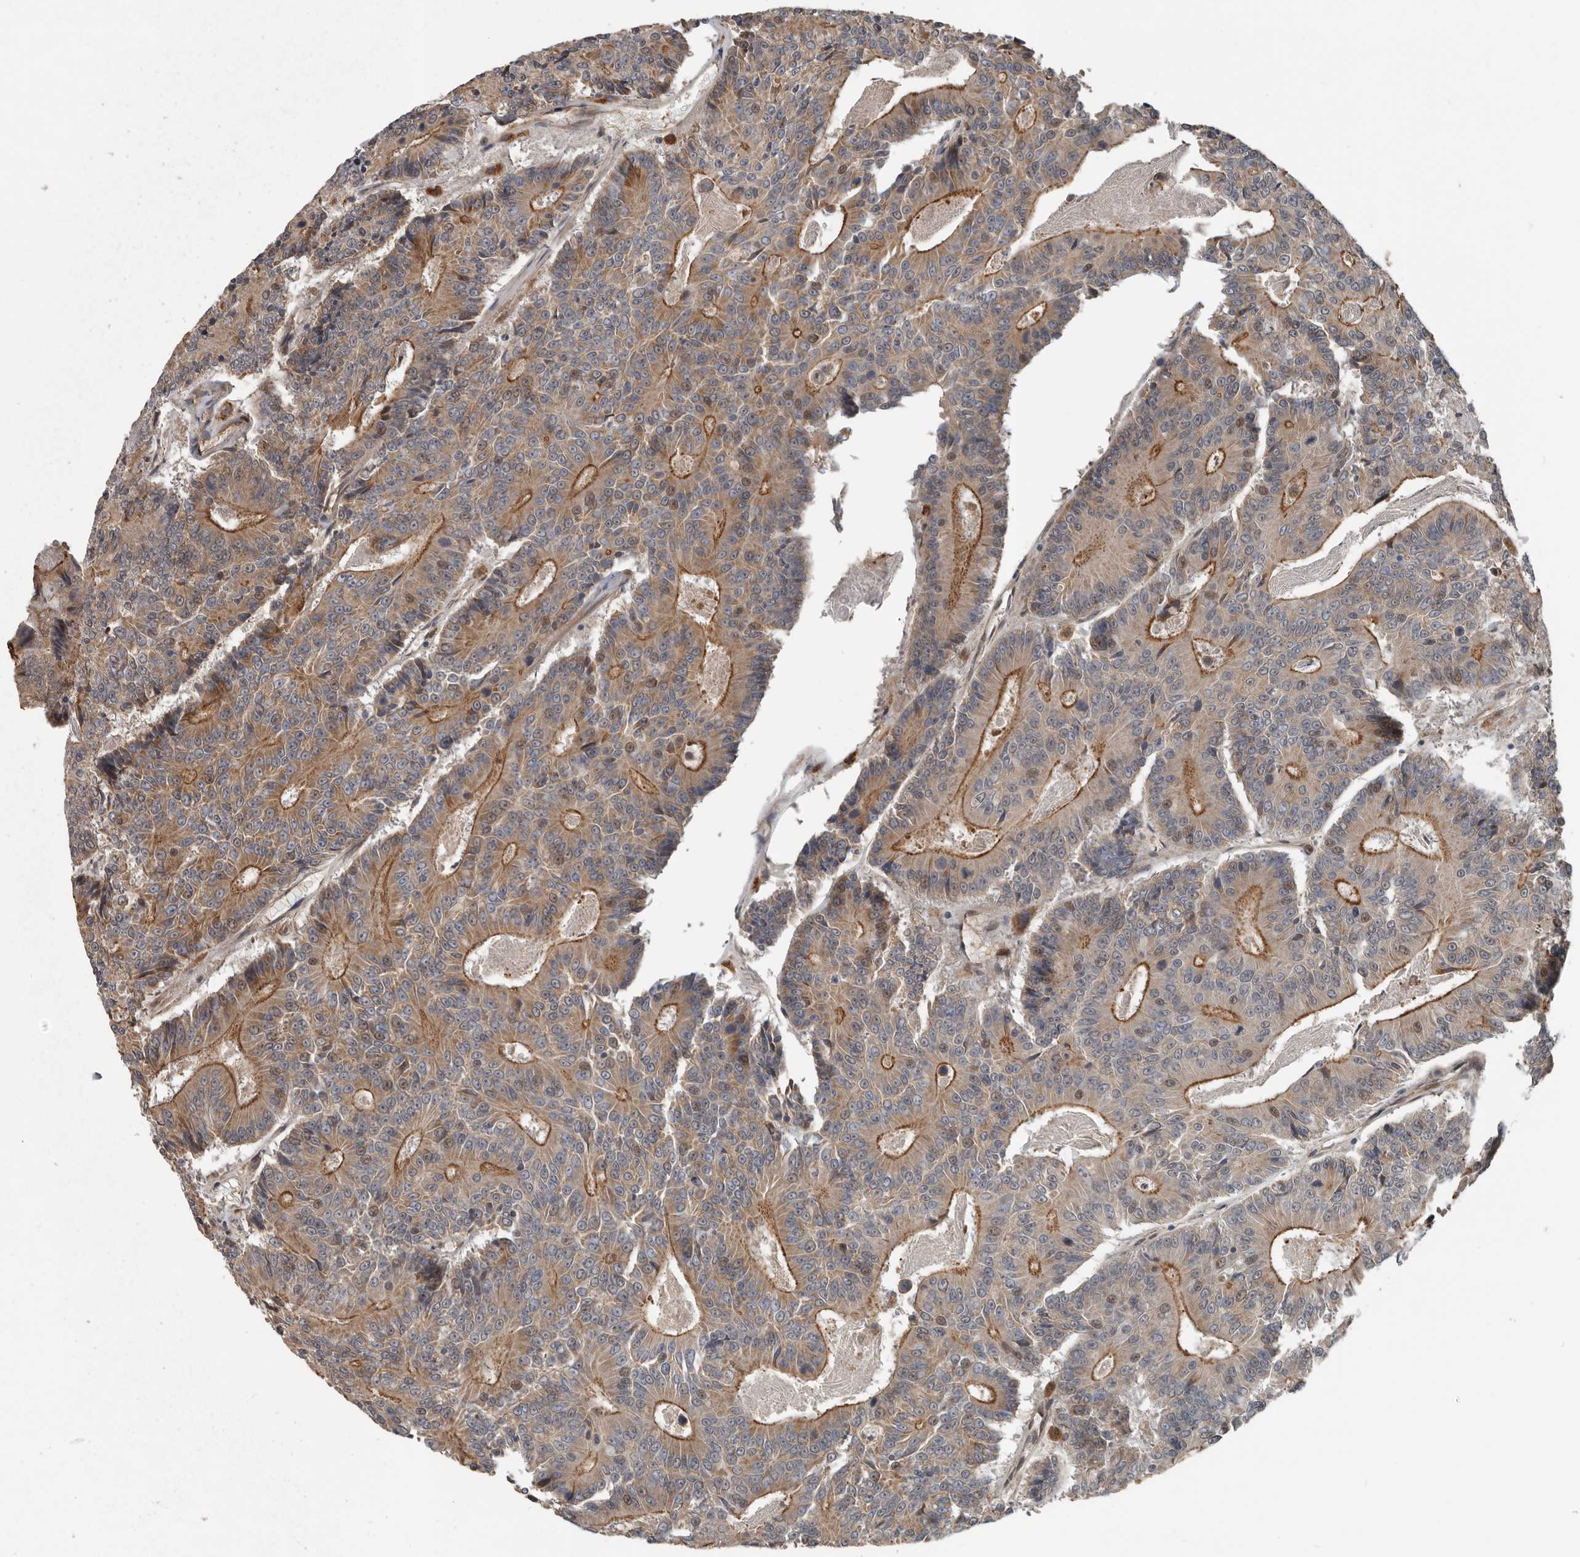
{"staining": {"intensity": "moderate", "quantity": ">75%", "location": "cytoplasmic/membranous,nuclear"}, "tissue": "colorectal cancer", "cell_type": "Tumor cells", "image_type": "cancer", "snomed": [{"axis": "morphology", "description": "Adenocarcinoma, NOS"}, {"axis": "topography", "description": "Colon"}], "caption": "Brown immunohistochemical staining in human colorectal cancer exhibits moderate cytoplasmic/membranous and nuclear positivity in about >75% of tumor cells.", "gene": "YOD1", "patient": {"sex": "male", "age": 83}}